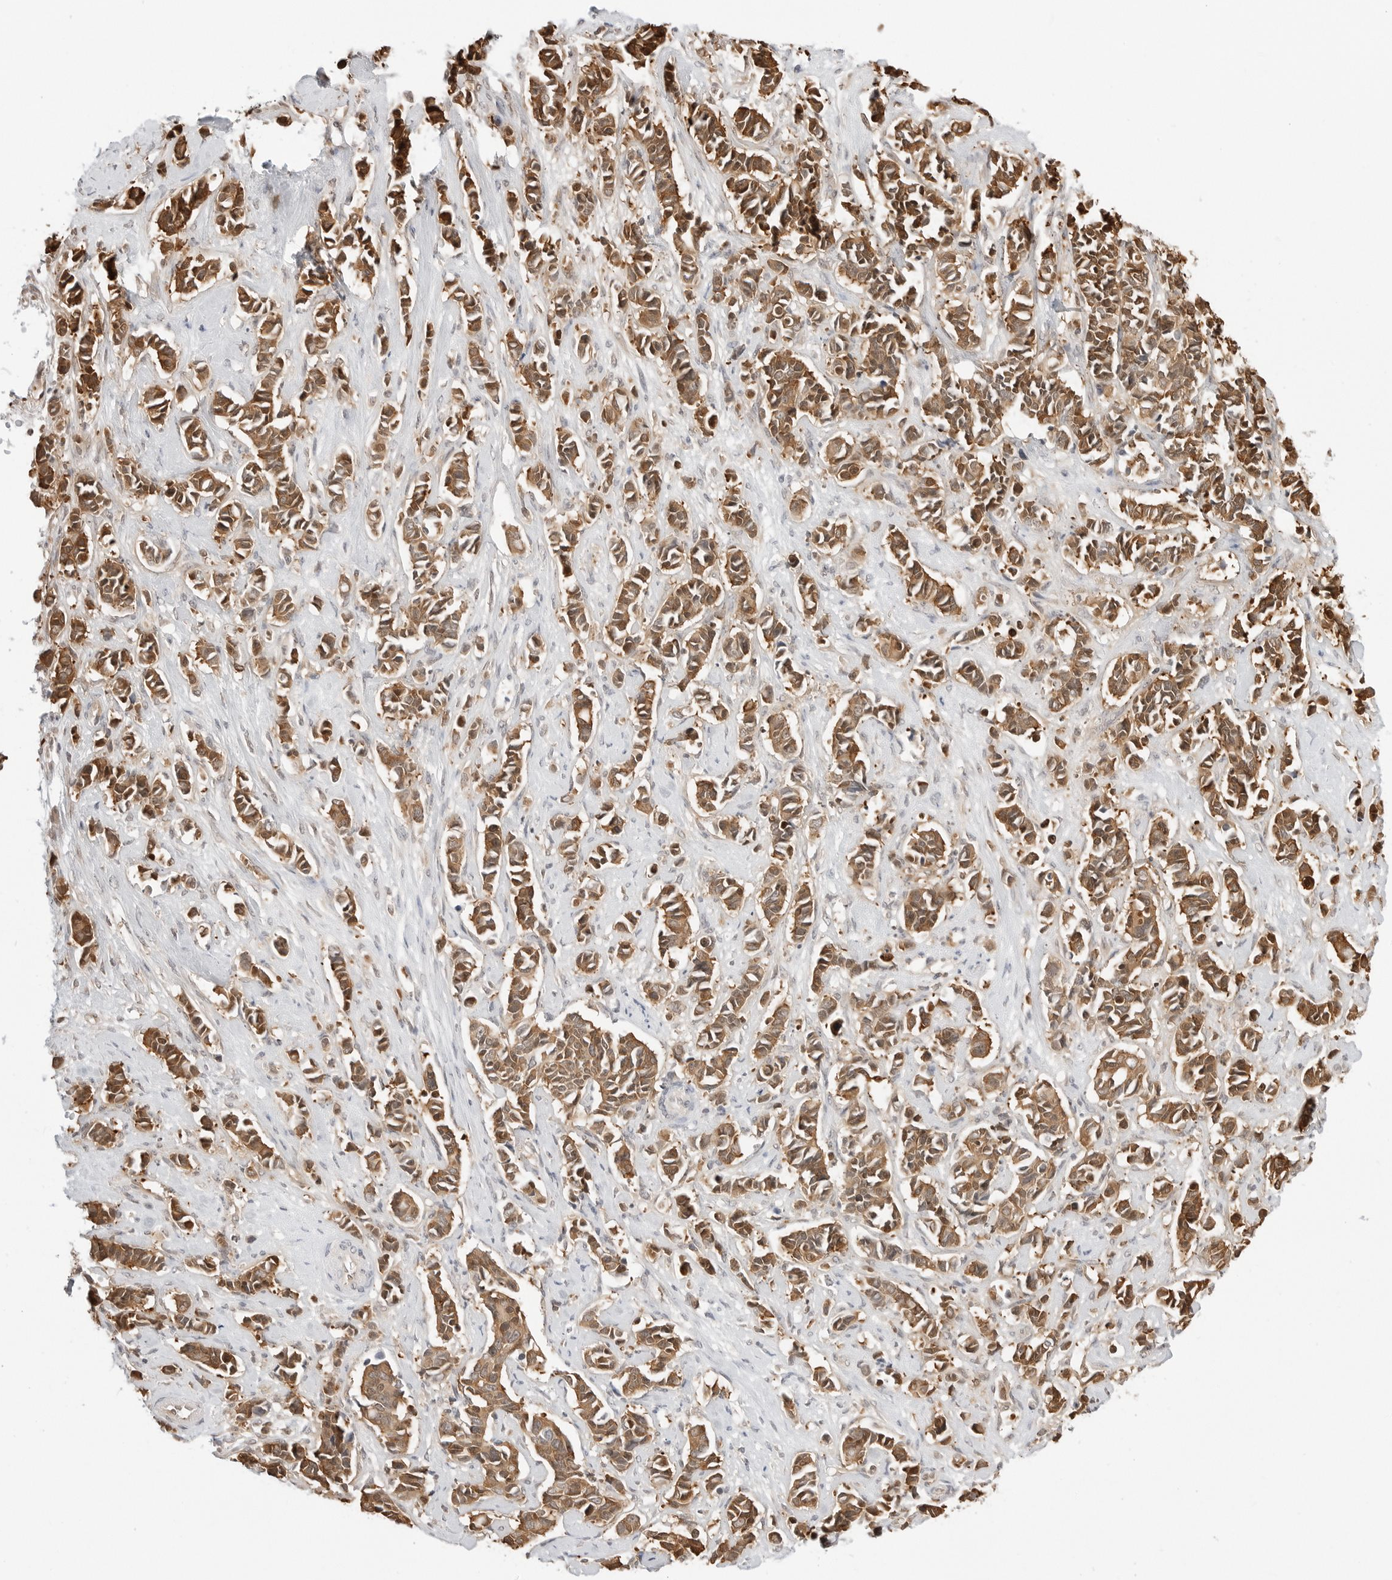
{"staining": {"intensity": "moderate", "quantity": ">75%", "location": "cytoplasmic/membranous,nuclear"}, "tissue": "cervical cancer", "cell_type": "Tumor cells", "image_type": "cancer", "snomed": [{"axis": "morphology", "description": "Normal tissue, NOS"}, {"axis": "morphology", "description": "Squamous cell carcinoma, NOS"}, {"axis": "topography", "description": "Cervix"}], "caption": "Protein positivity by immunohistochemistry displays moderate cytoplasmic/membranous and nuclear staining in about >75% of tumor cells in cervical cancer.", "gene": "NUDC", "patient": {"sex": "female", "age": 35}}